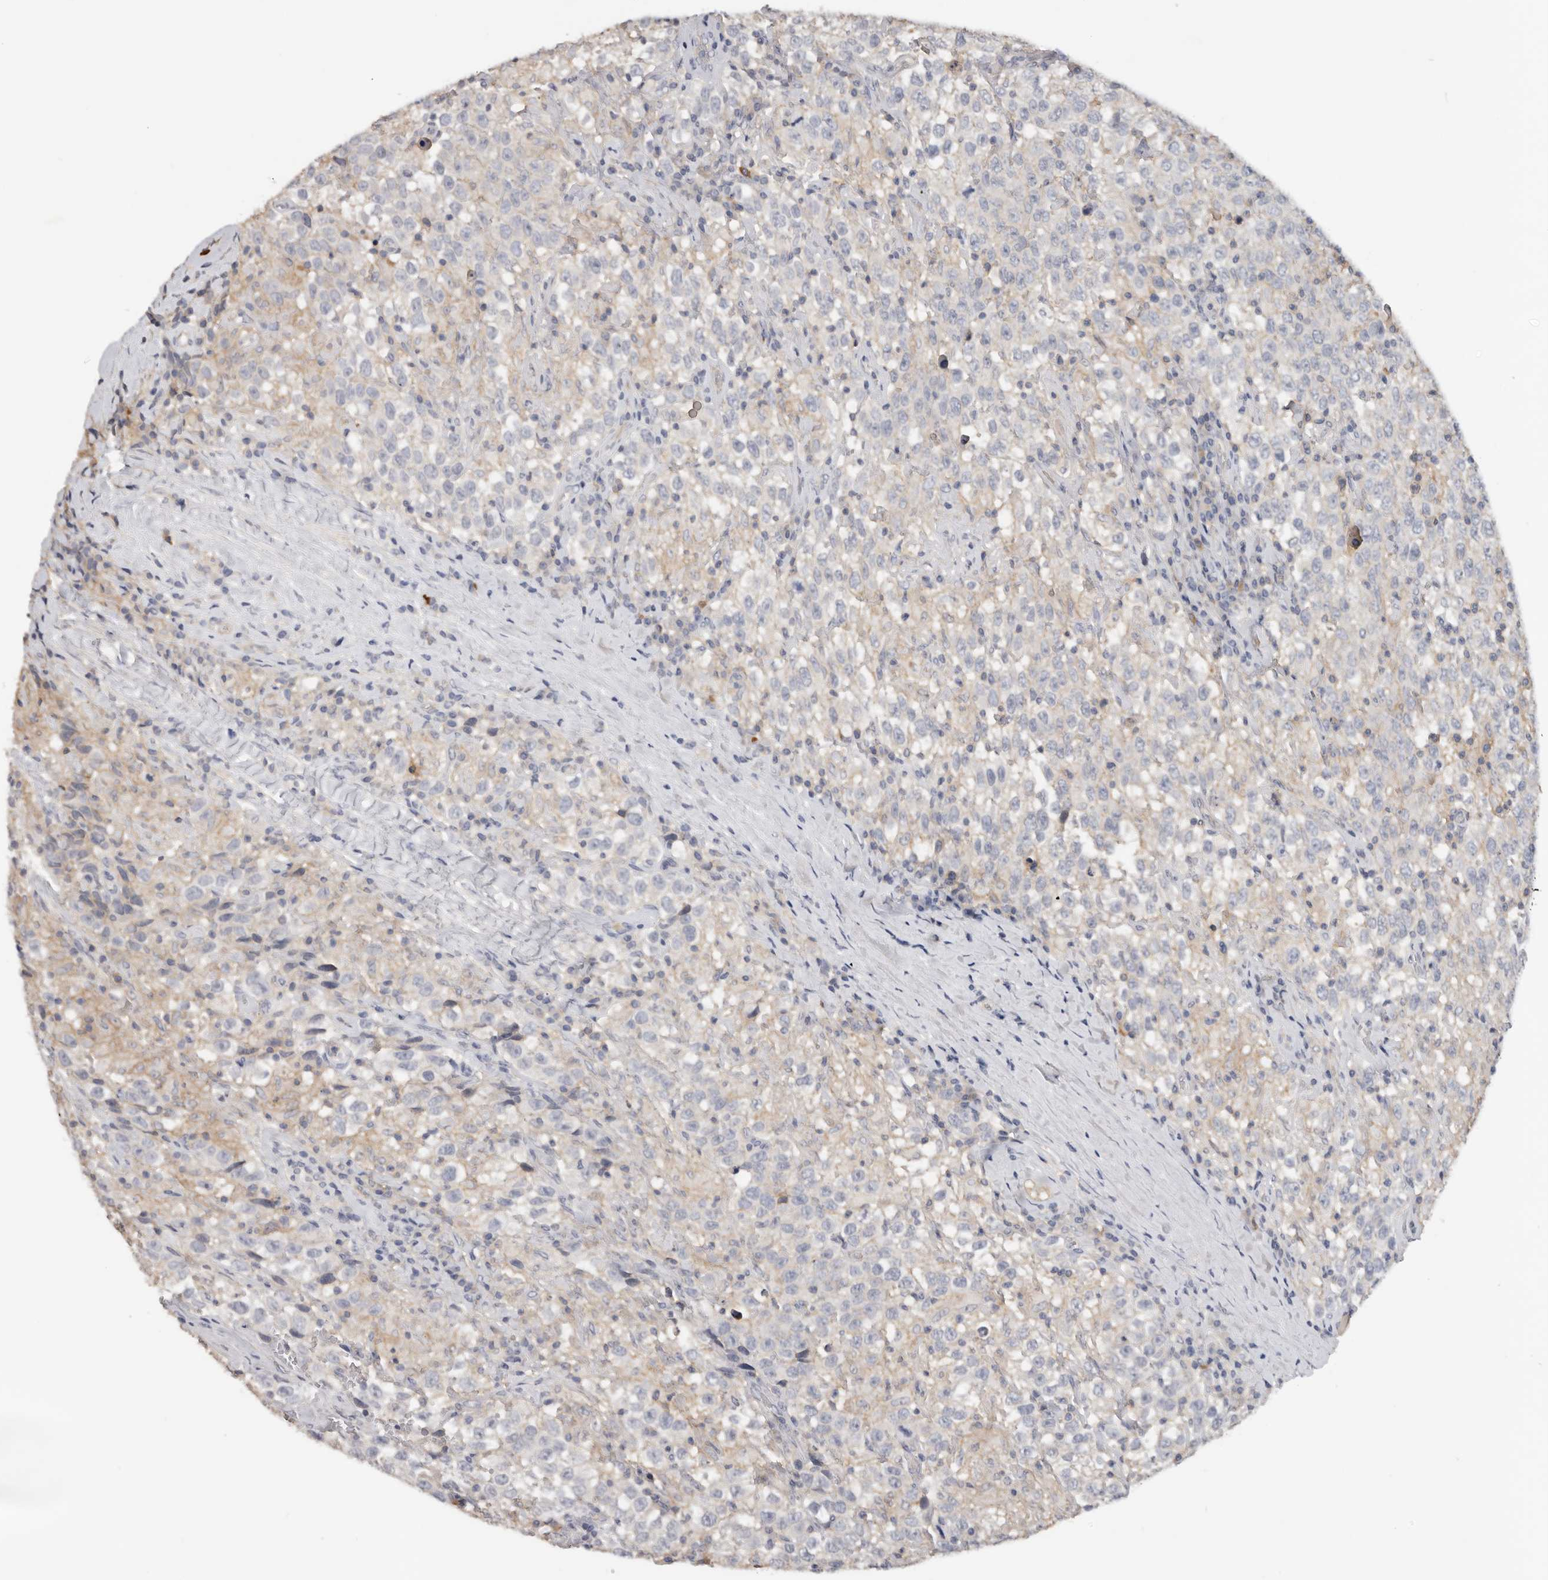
{"staining": {"intensity": "weak", "quantity": "<25%", "location": "cytoplasmic/membranous"}, "tissue": "testis cancer", "cell_type": "Tumor cells", "image_type": "cancer", "snomed": [{"axis": "morphology", "description": "Seminoma, NOS"}, {"axis": "topography", "description": "Testis"}], "caption": "The micrograph demonstrates no significant staining in tumor cells of seminoma (testis). (DAB (3,3'-diaminobenzidine) IHC visualized using brightfield microscopy, high magnification).", "gene": "WDTC1", "patient": {"sex": "male", "age": 41}}